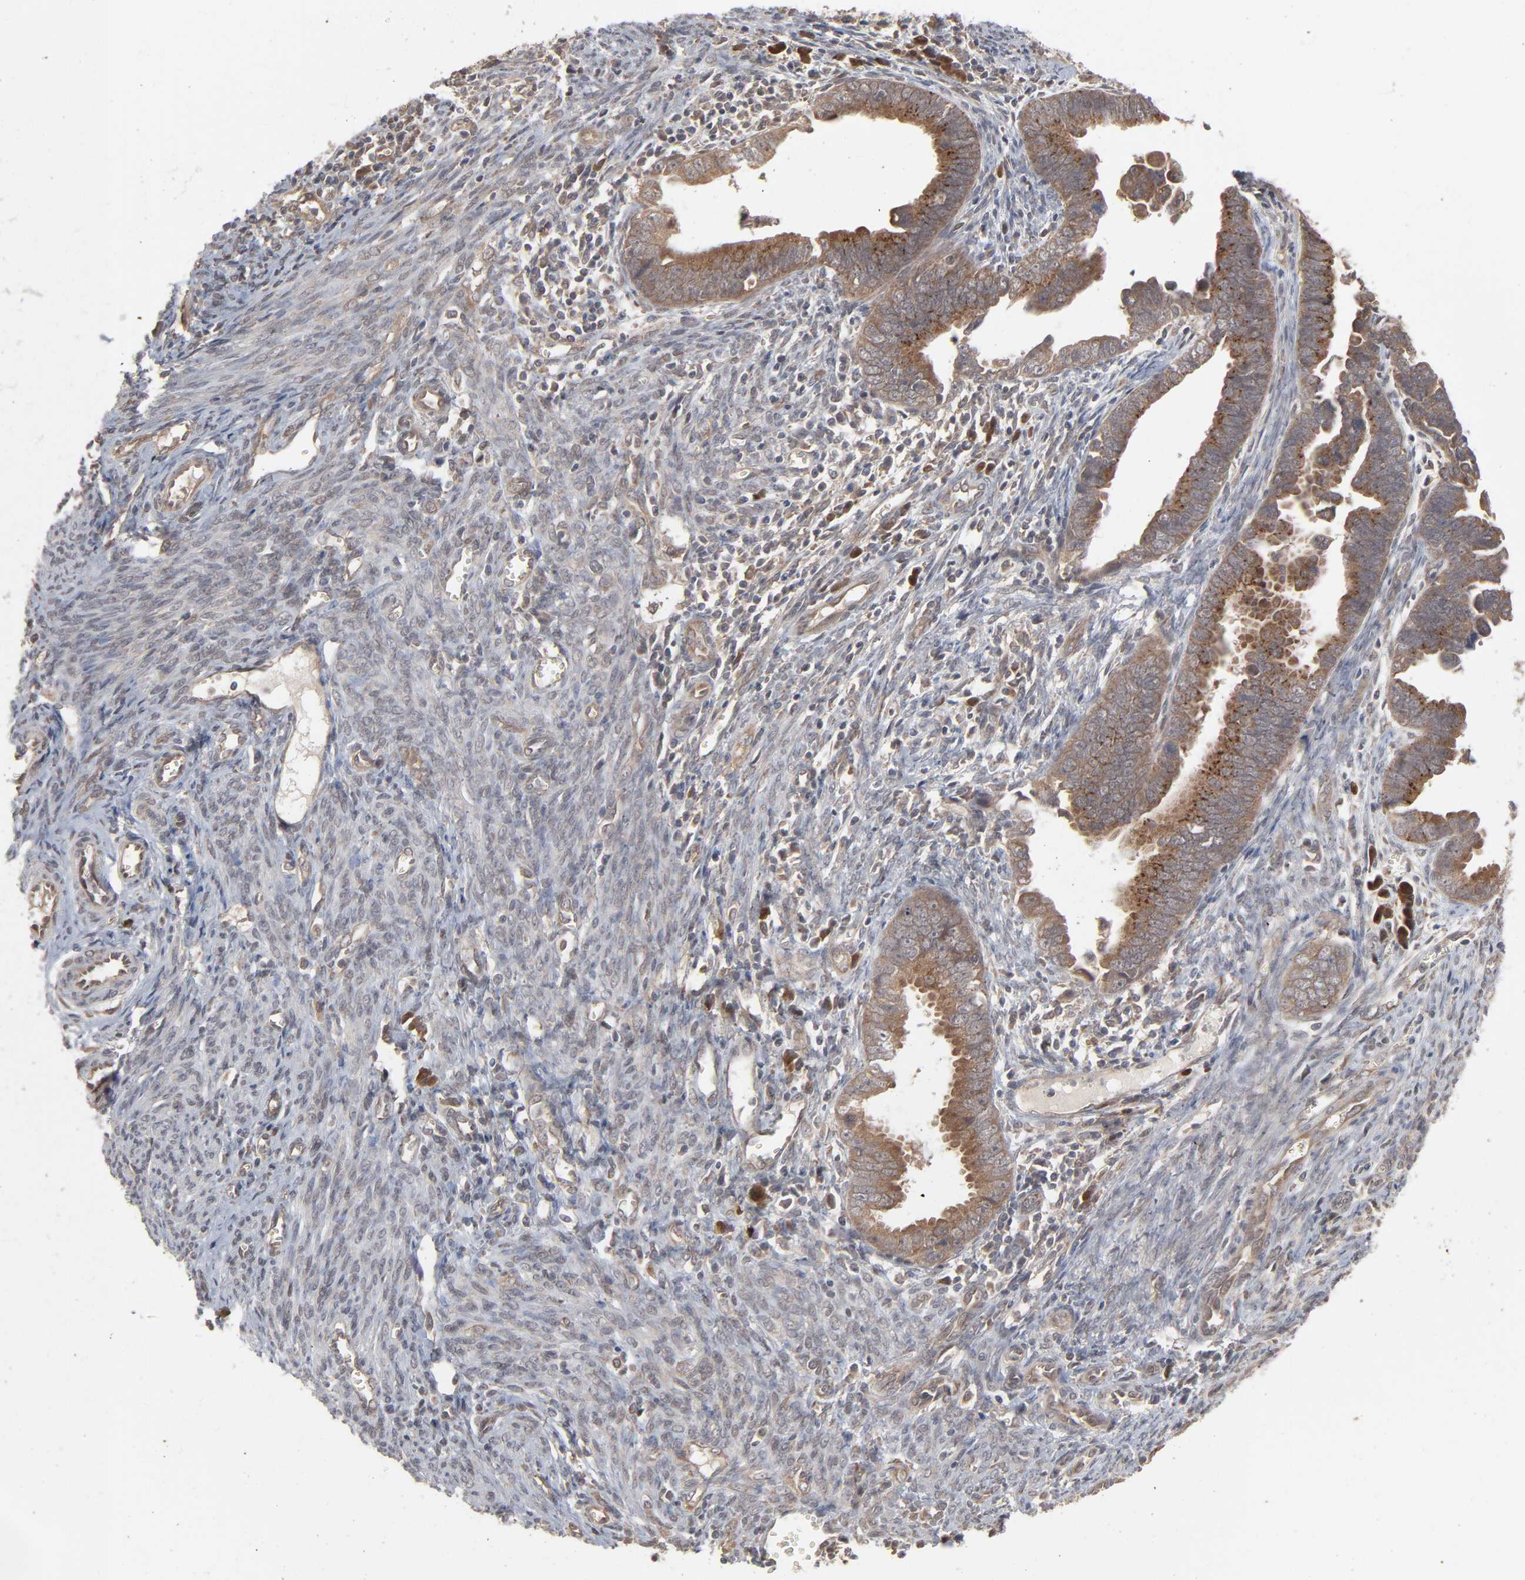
{"staining": {"intensity": "moderate", "quantity": ">75%", "location": "cytoplasmic/membranous"}, "tissue": "endometrial cancer", "cell_type": "Tumor cells", "image_type": "cancer", "snomed": [{"axis": "morphology", "description": "Adenocarcinoma, NOS"}, {"axis": "topography", "description": "Endometrium"}], "caption": "Immunohistochemistry (IHC) micrograph of human endometrial cancer (adenocarcinoma) stained for a protein (brown), which exhibits medium levels of moderate cytoplasmic/membranous staining in about >75% of tumor cells.", "gene": "SCFD1", "patient": {"sex": "female", "age": 75}}